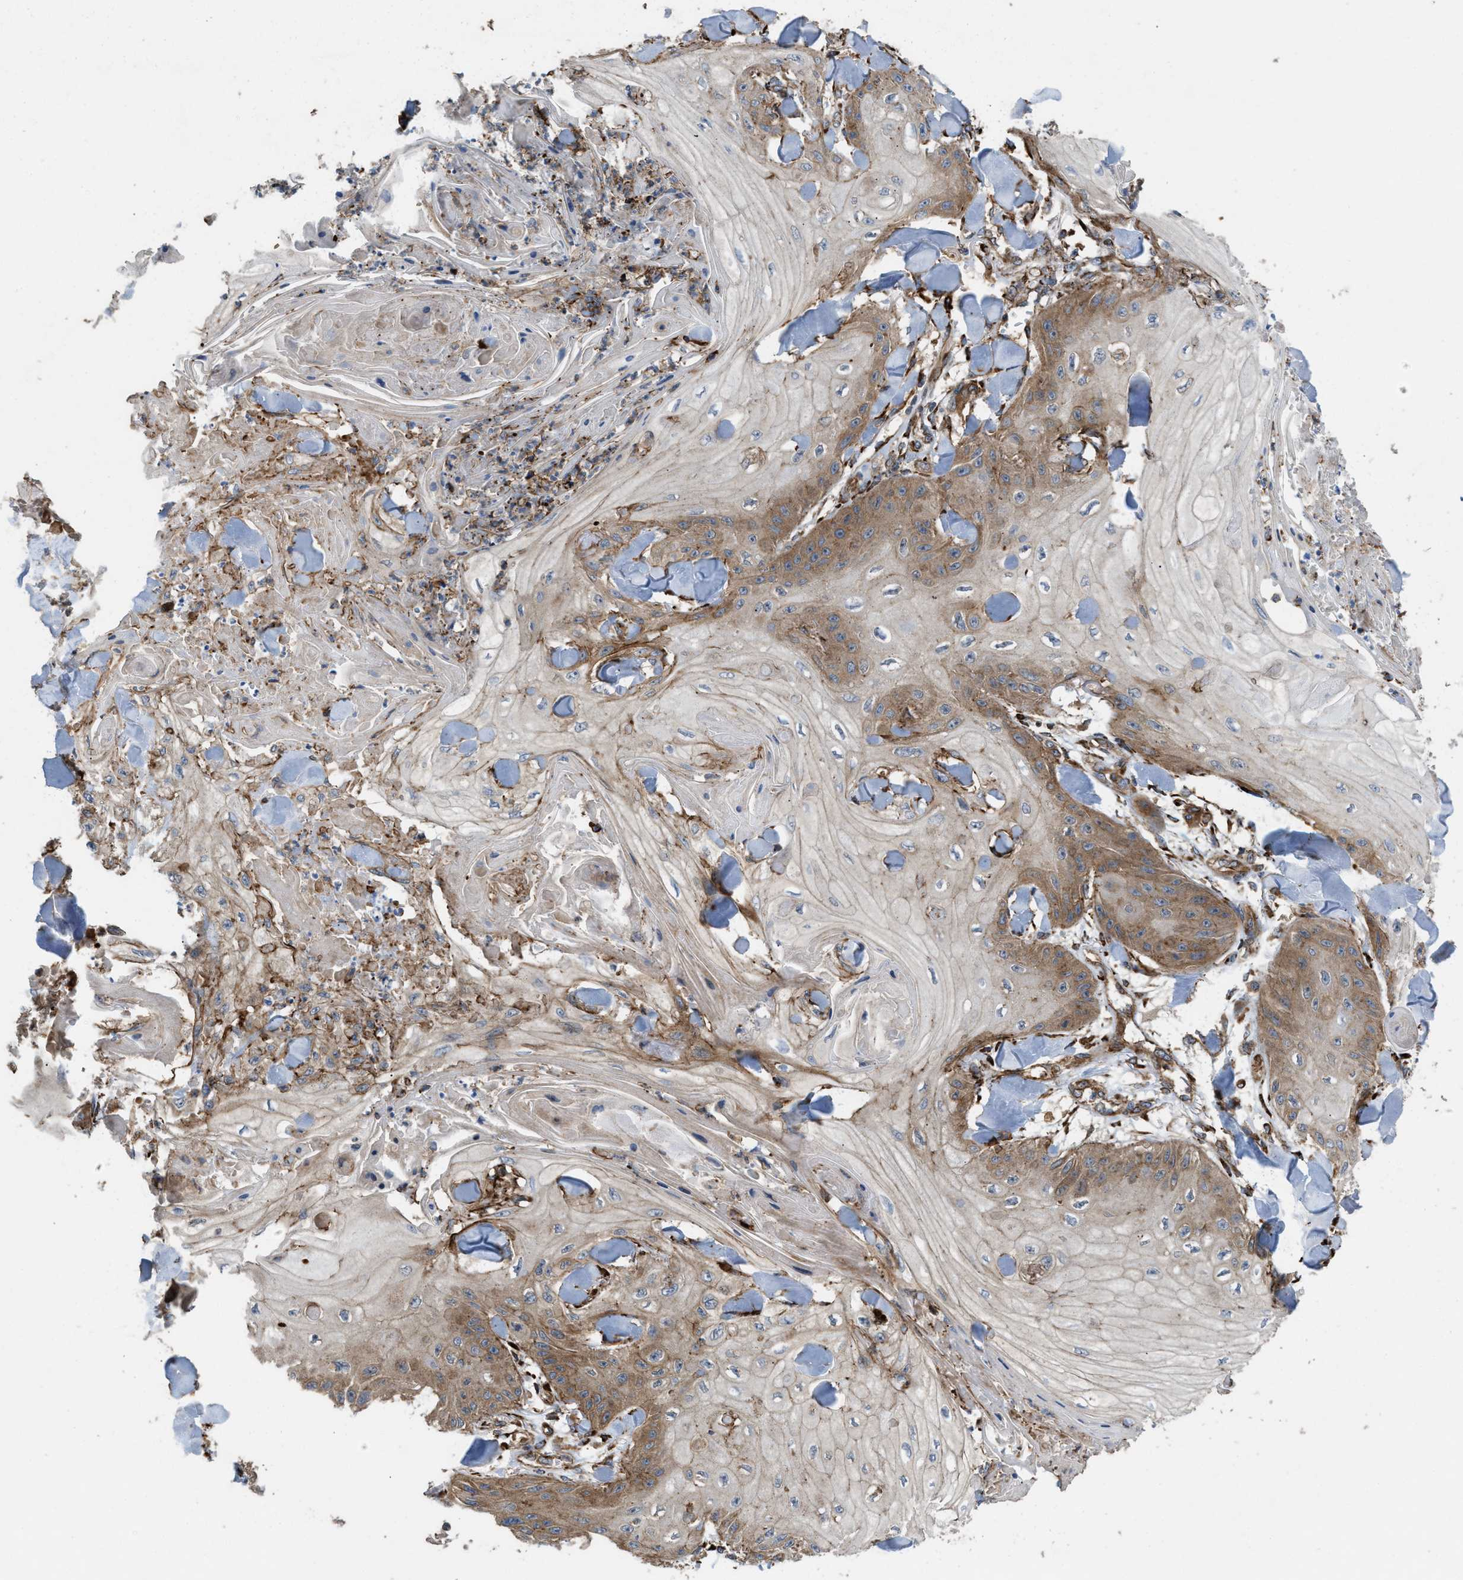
{"staining": {"intensity": "moderate", "quantity": "25%-75%", "location": "cytoplasmic/membranous"}, "tissue": "skin cancer", "cell_type": "Tumor cells", "image_type": "cancer", "snomed": [{"axis": "morphology", "description": "Squamous cell carcinoma, NOS"}, {"axis": "topography", "description": "Skin"}], "caption": "Human squamous cell carcinoma (skin) stained for a protein (brown) displays moderate cytoplasmic/membranous positive staining in approximately 25%-75% of tumor cells.", "gene": "EGLN1", "patient": {"sex": "male", "age": 74}}